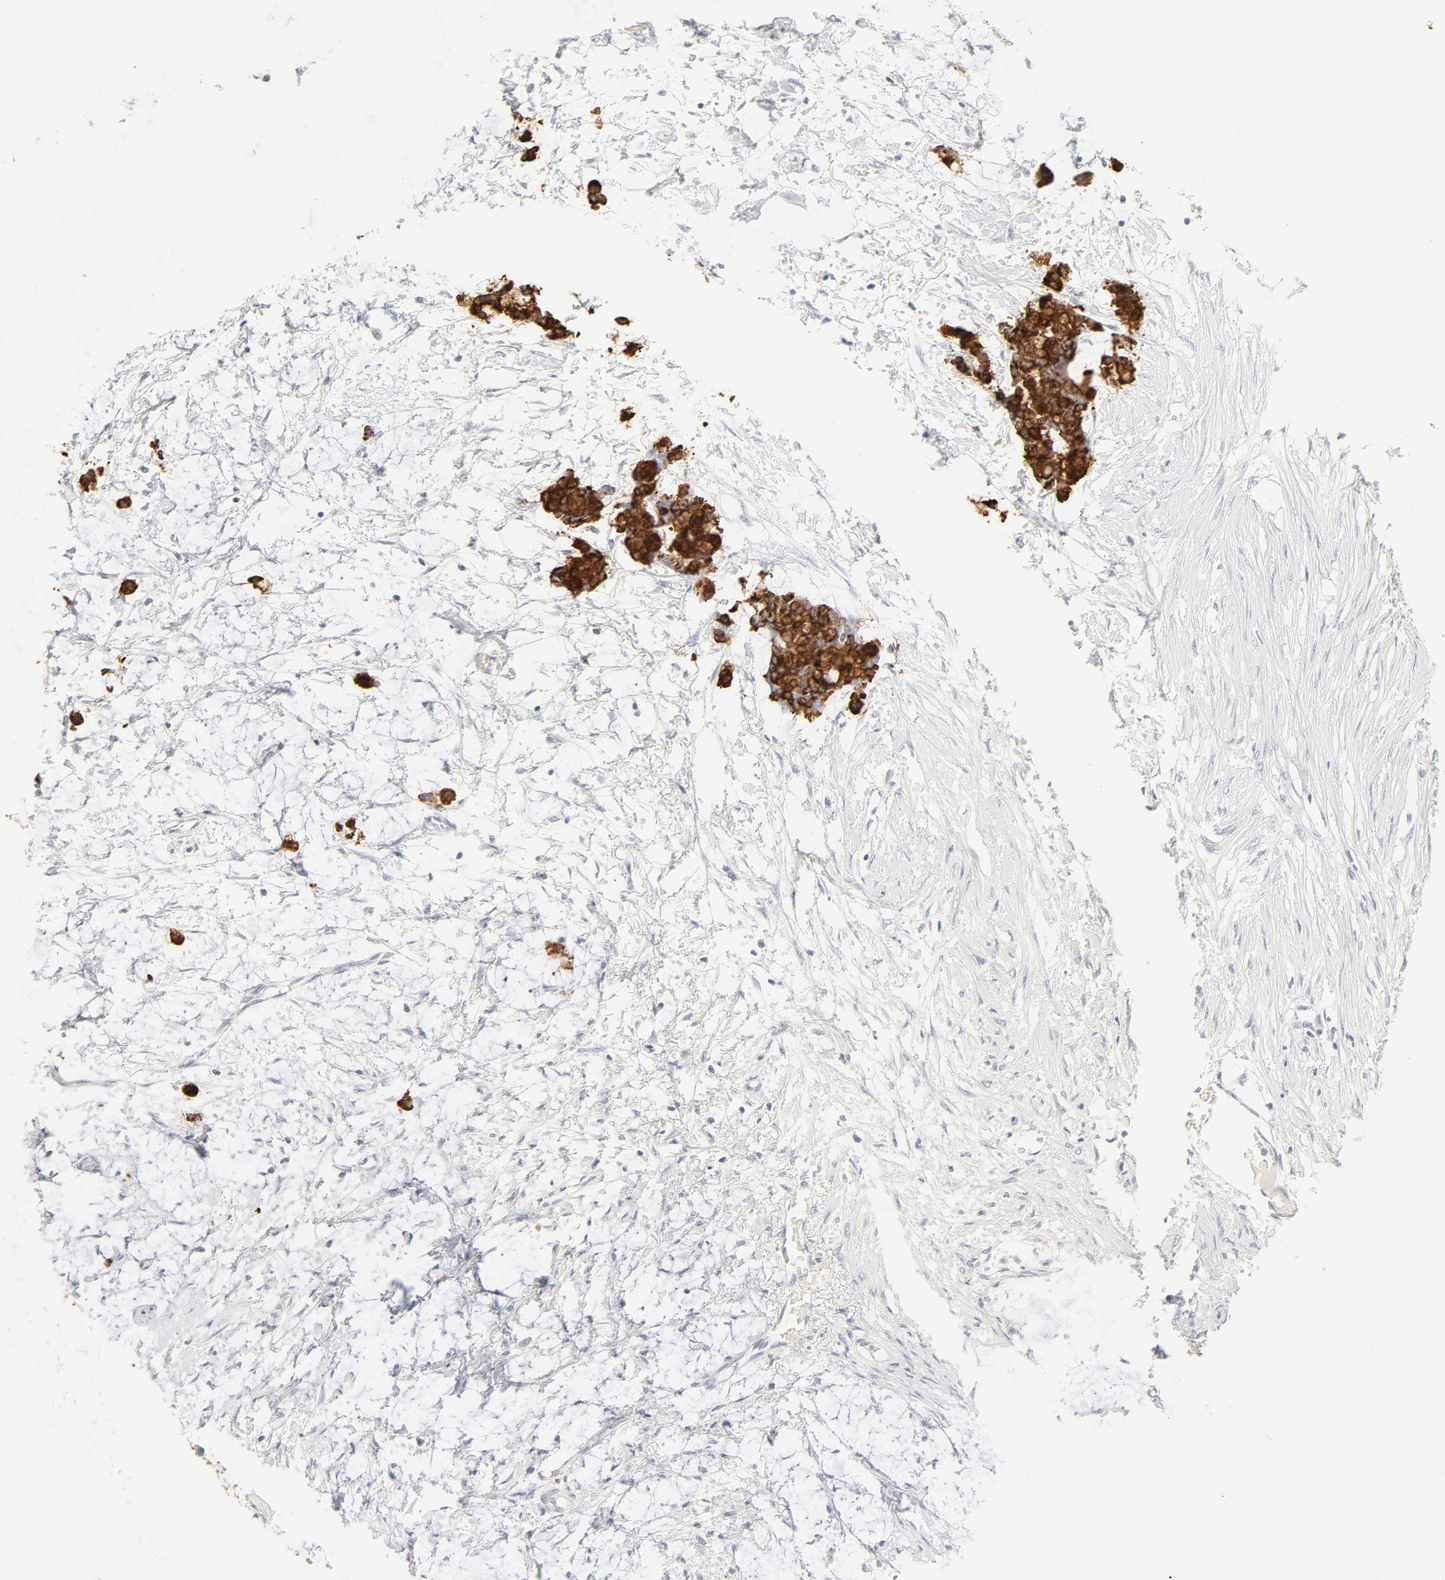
{"staining": {"intensity": "strong", "quantity": "<25%", "location": "cytoplasmic/membranous"}, "tissue": "colorectal cancer", "cell_type": "Tumor cells", "image_type": "cancer", "snomed": [{"axis": "morphology", "description": "Normal tissue, NOS"}, {"axis": "morphology", "description": "Adenocarcinoma, NOS"}, {"axis": "topography", "description": "Colon"}, {"axis": "topography", "description": "Peripheral nerve tissue"}], "caption": "A brown stain shows strong cytoplasmic/membranous expression of a protein in human colorectal adenocarcinoma tumor cells. Using DAB (3,3'-diaminobenzidine) (brown) and hematoxylin (blue) stains, captured at high magnification using brightfield microscopy.", "gene": "FCGBP", "patient": {"sex": "male", "age": 14}}